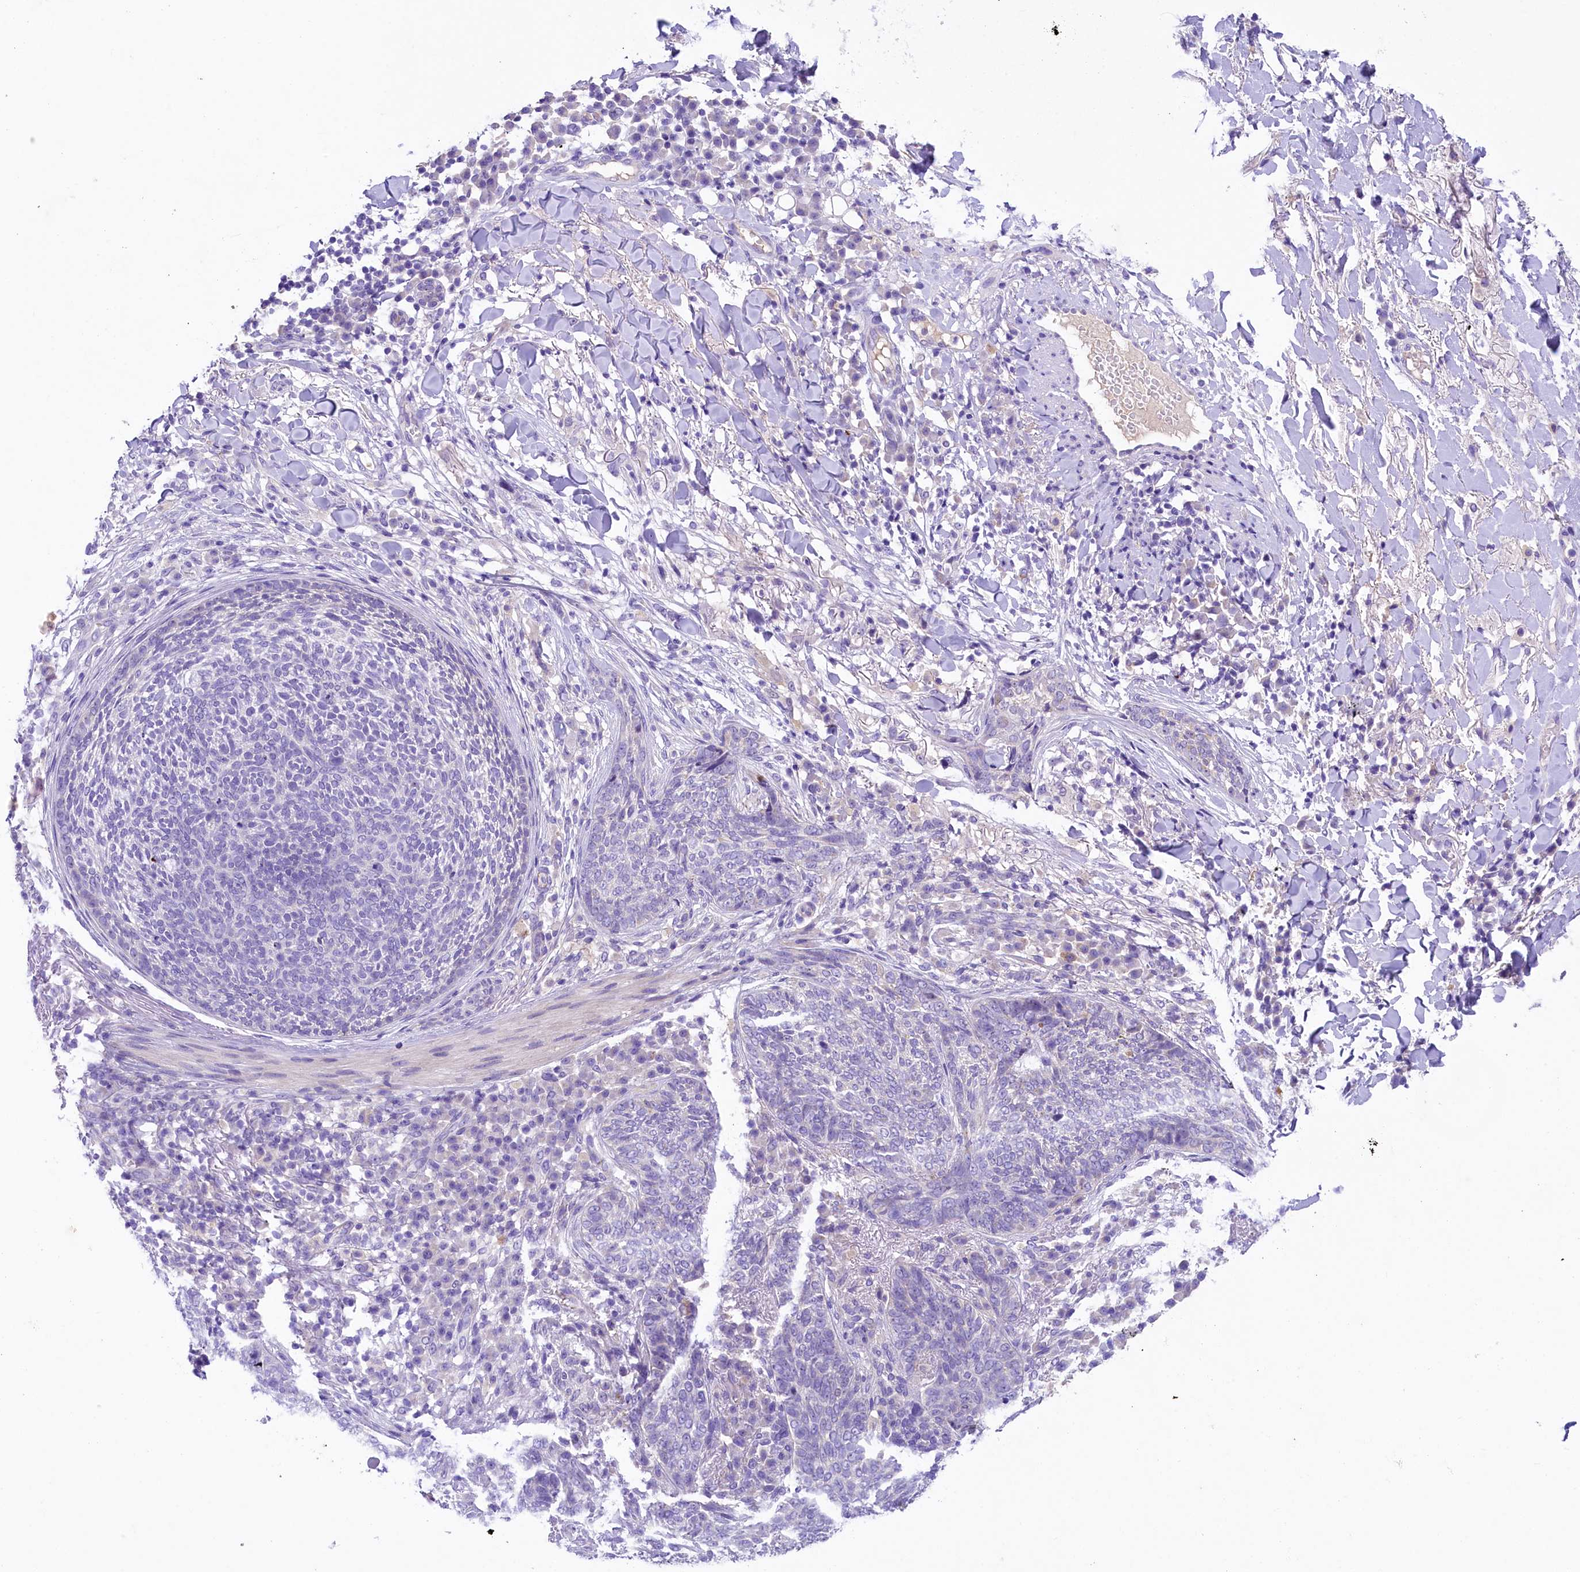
{"staining": {"intensity": "negative", "quantity": "none", "location": "none"}, "tissue": "skin cancer", "cell_type": "Tumor cells", "image_type": "cancer", "snomed": [{"axis": "morphology", "description": "Basal cell carcinoma"}, {"axis": "topography", "description": "Skin"}], "caption": "This is an immunohistochemistry (IHC) micrograph of skin basal cell carcinoma. There is no expression in tumor cells.", "gene": "UBXN6", "patient": {"sex": "male", "age": 85}}